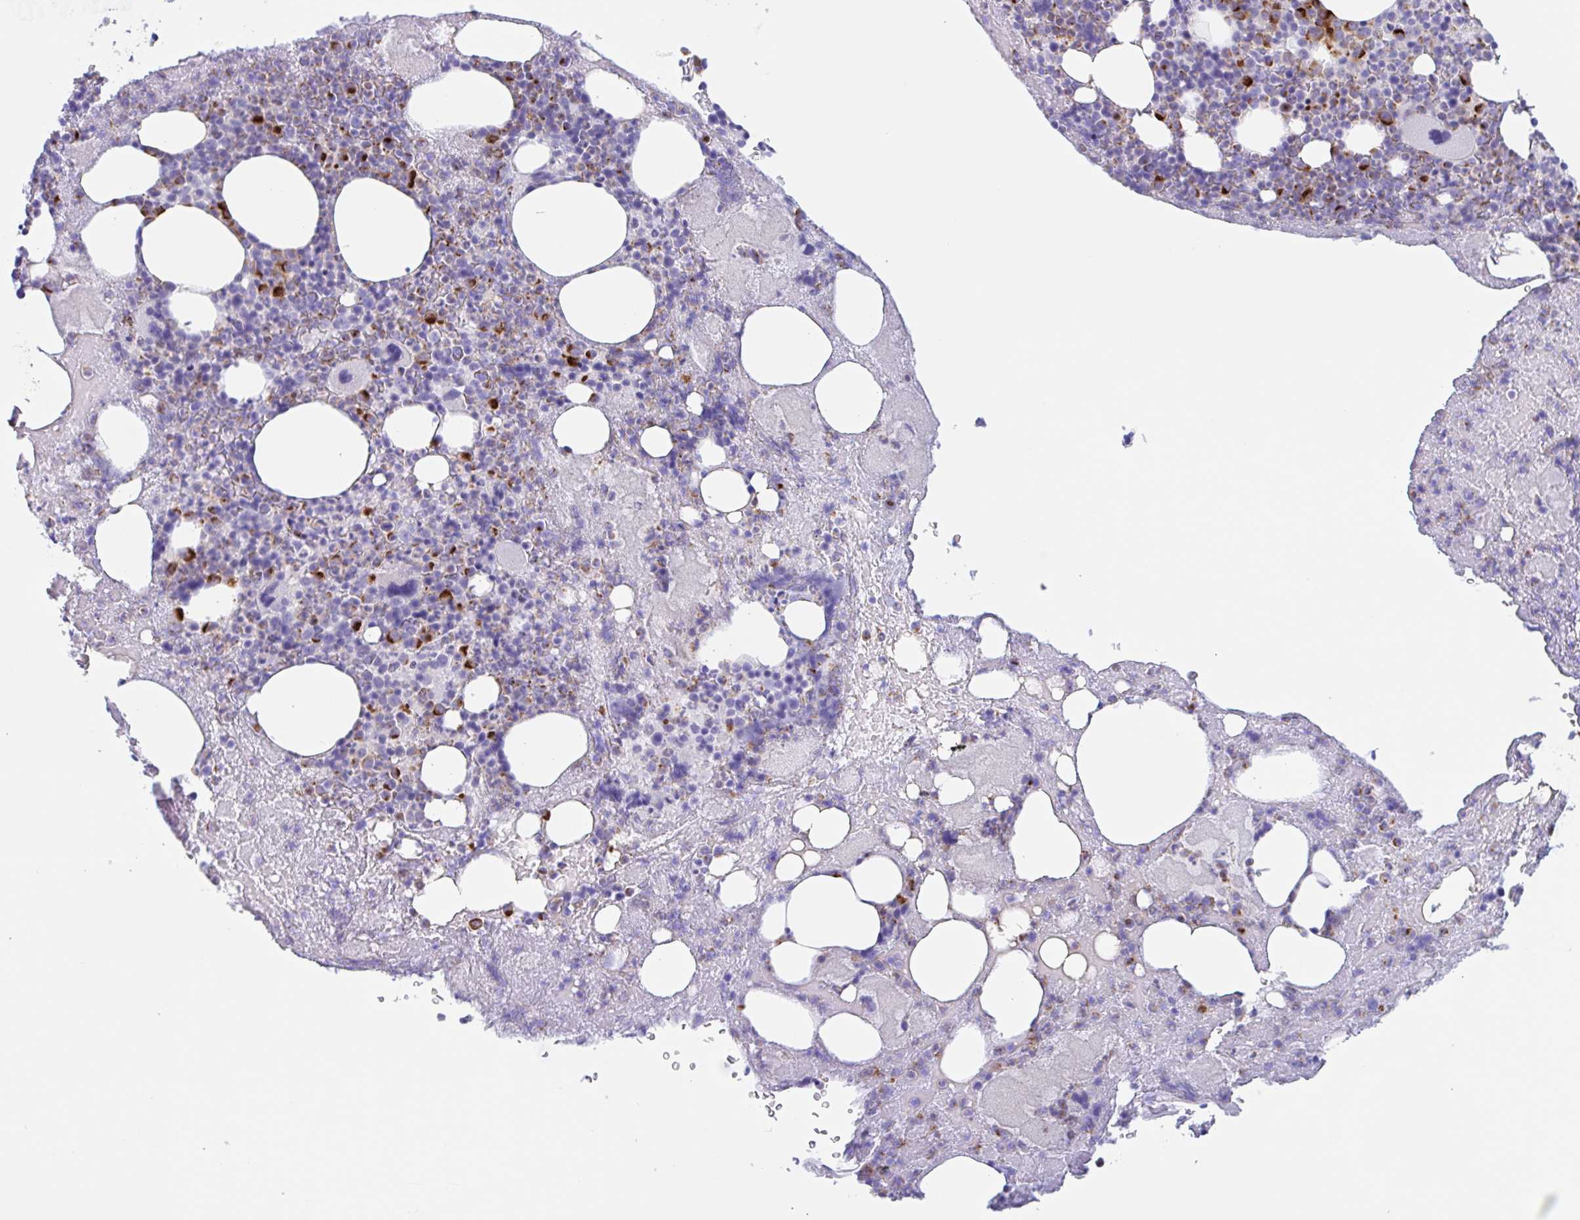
{"staining": {"intensity": "strong", "quantity": "<25%", "location": "cytoplasmic/membranous"}, "tissue": "bone marrow", "cell_type": "Hematopoietic cells", "image_type": "normal", "snomed": [{"axis": "morphology", "description": "Normal tissue, NOS"}, {"axis": "topography", "description": "Bone marrow"}], "caption": "Protein staining displays strong cytoplasmic/membranous staining in approximately <25% of hematopoietic cells in benign bone marrow. (DAB IHC with brightfield microscopy, high magnification).", "gene": "TAS2R41", "patient": {"sex": "female", "age": 59}}